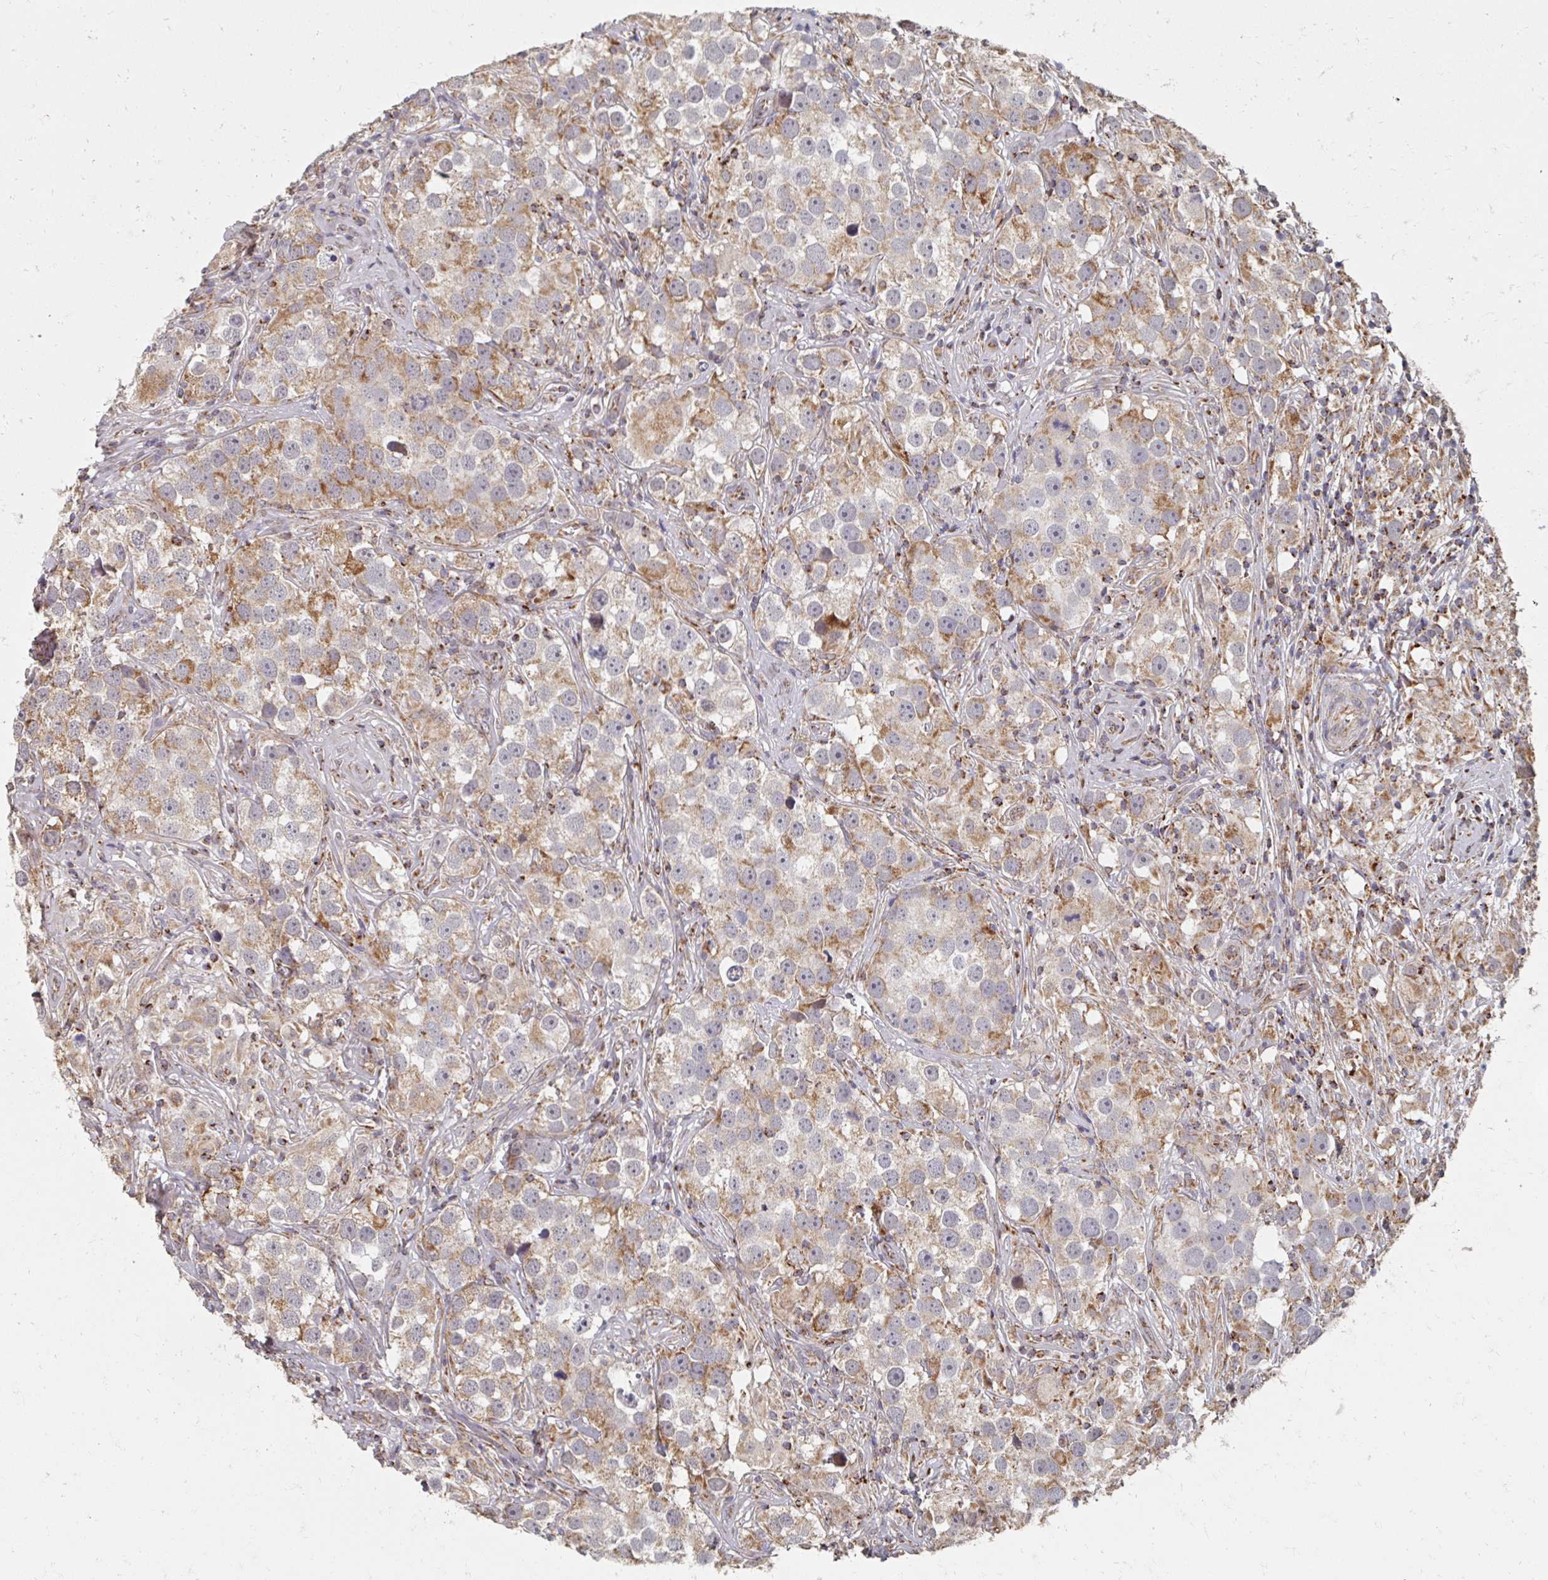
{"staining": {"intensity": "moderate", "quantity": "25%-75%", "location": "cytoplasmic/membranous"}, "tissue": "testis cancer", "cell_type": "Tumor cells", "image_type": "cancer", "snomed": [{"axis": "morphology", "description": "Seminoma, NOS"}, {"axis": "topography", "description": "Testis"}], "caption": "Seminoma (testis) was stained to show a protein in brown. There is medium levels of moderate cytoplasmic/membranous staining in approximately 25%-75% of tumor cells. The staining is performed using DAB brown chromogen to label protein expression. The nuclei are counter-stained blue using hematoxylin.", "gene": "MAVS", "patient": {"sex": "male", "age": 49}}